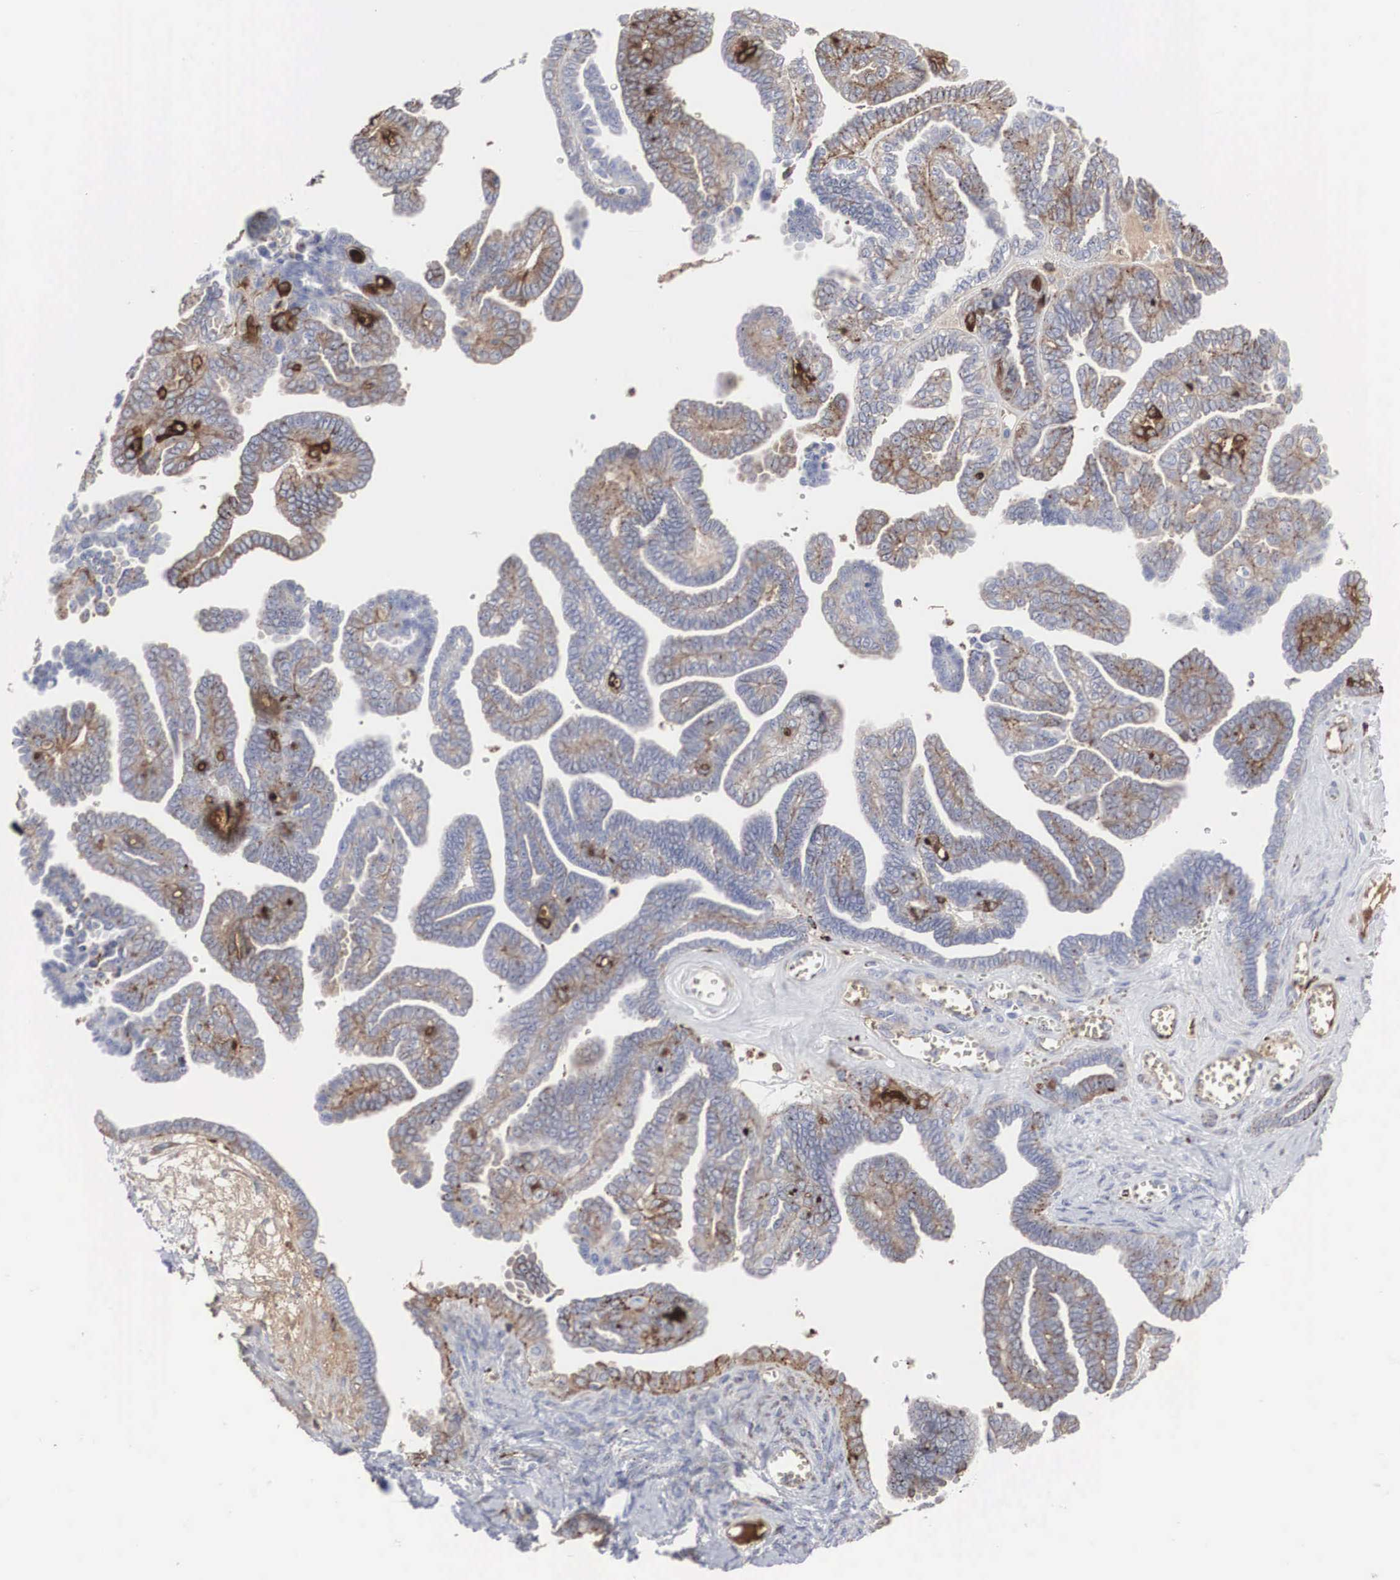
{"staining": {"intensity": "weak", "quantity": "25%-75%", "location": "cytoplasmic/membranous"}, "tissue": "ovarian cancer", "cell_type": "Tumor cells", "image_type": "cancer", "snomed": [{"axis": "morphology", "description": "Cystadenocarcinoma, serous, NOS"}, {"axis": "topography", "description": "Ovary"}], "caption": "Protein expression by immunohistochemistry (IHC) shows weak cytoplasmic/membranous expression in approximately 25%-75% of tumor cells in ovarian serous cystadenocarcinoma.", "gene": "LGALS3BP", "patient": {"sex": "female", "age": 71}}